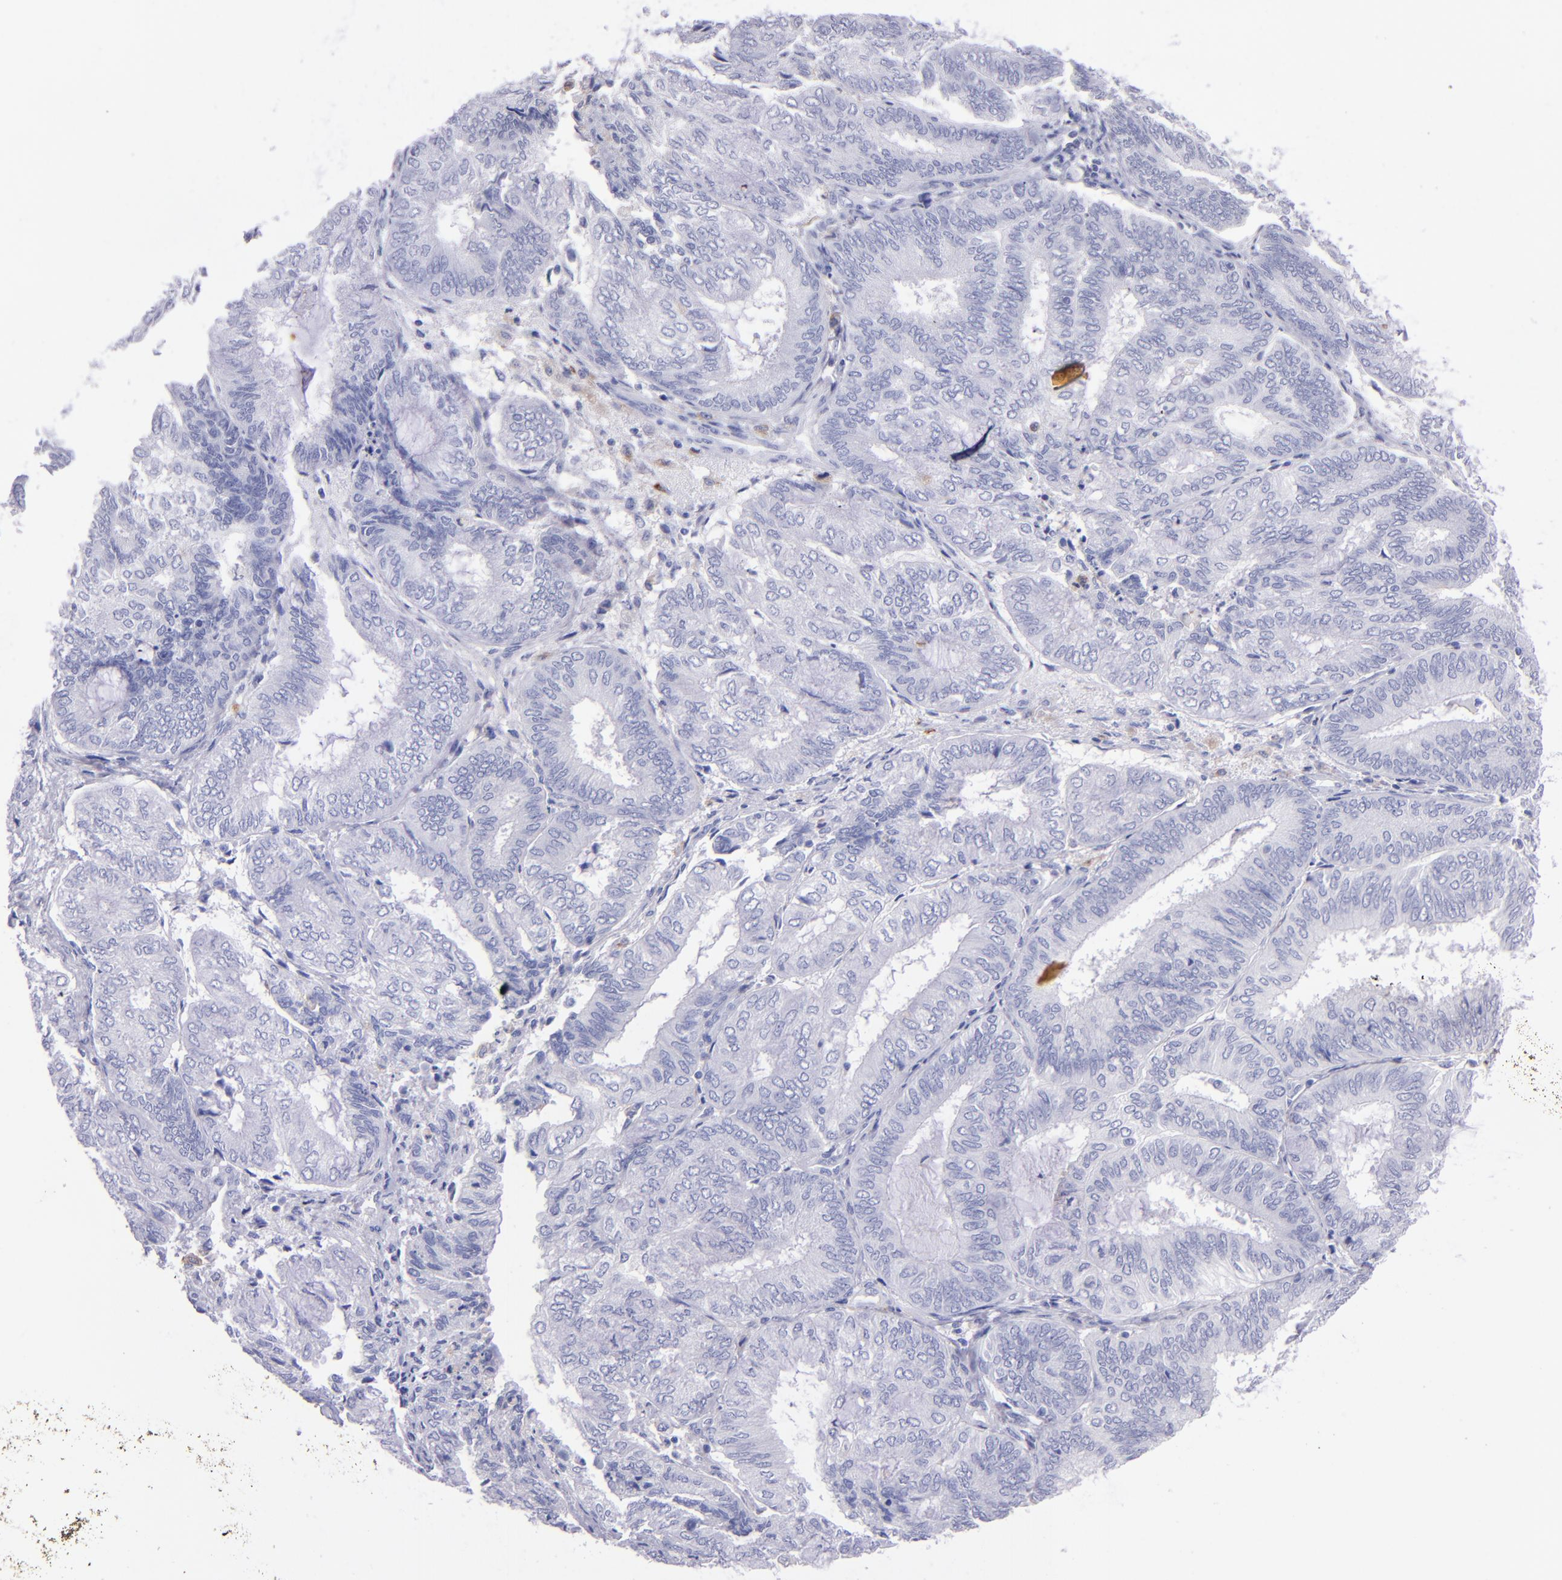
{"staining": {"intensity": "negative", "quantity": "none", "location": "none"}, "tissue": "endometrial cancer", "cell_type": "Tumor cells", "image_type": "cancer", "snomed": [{"axis": "morphology", "description": "Adenocarcinoma, NOS"}, {"axis": "topography", "description": "Endometrium"}], "caption": "The micrograph reveals no staining of tumor cells in endometrial cancer (adenocarcinoma).", "gene": "CR1", "patient": {"sex": "female", "age": 59}}